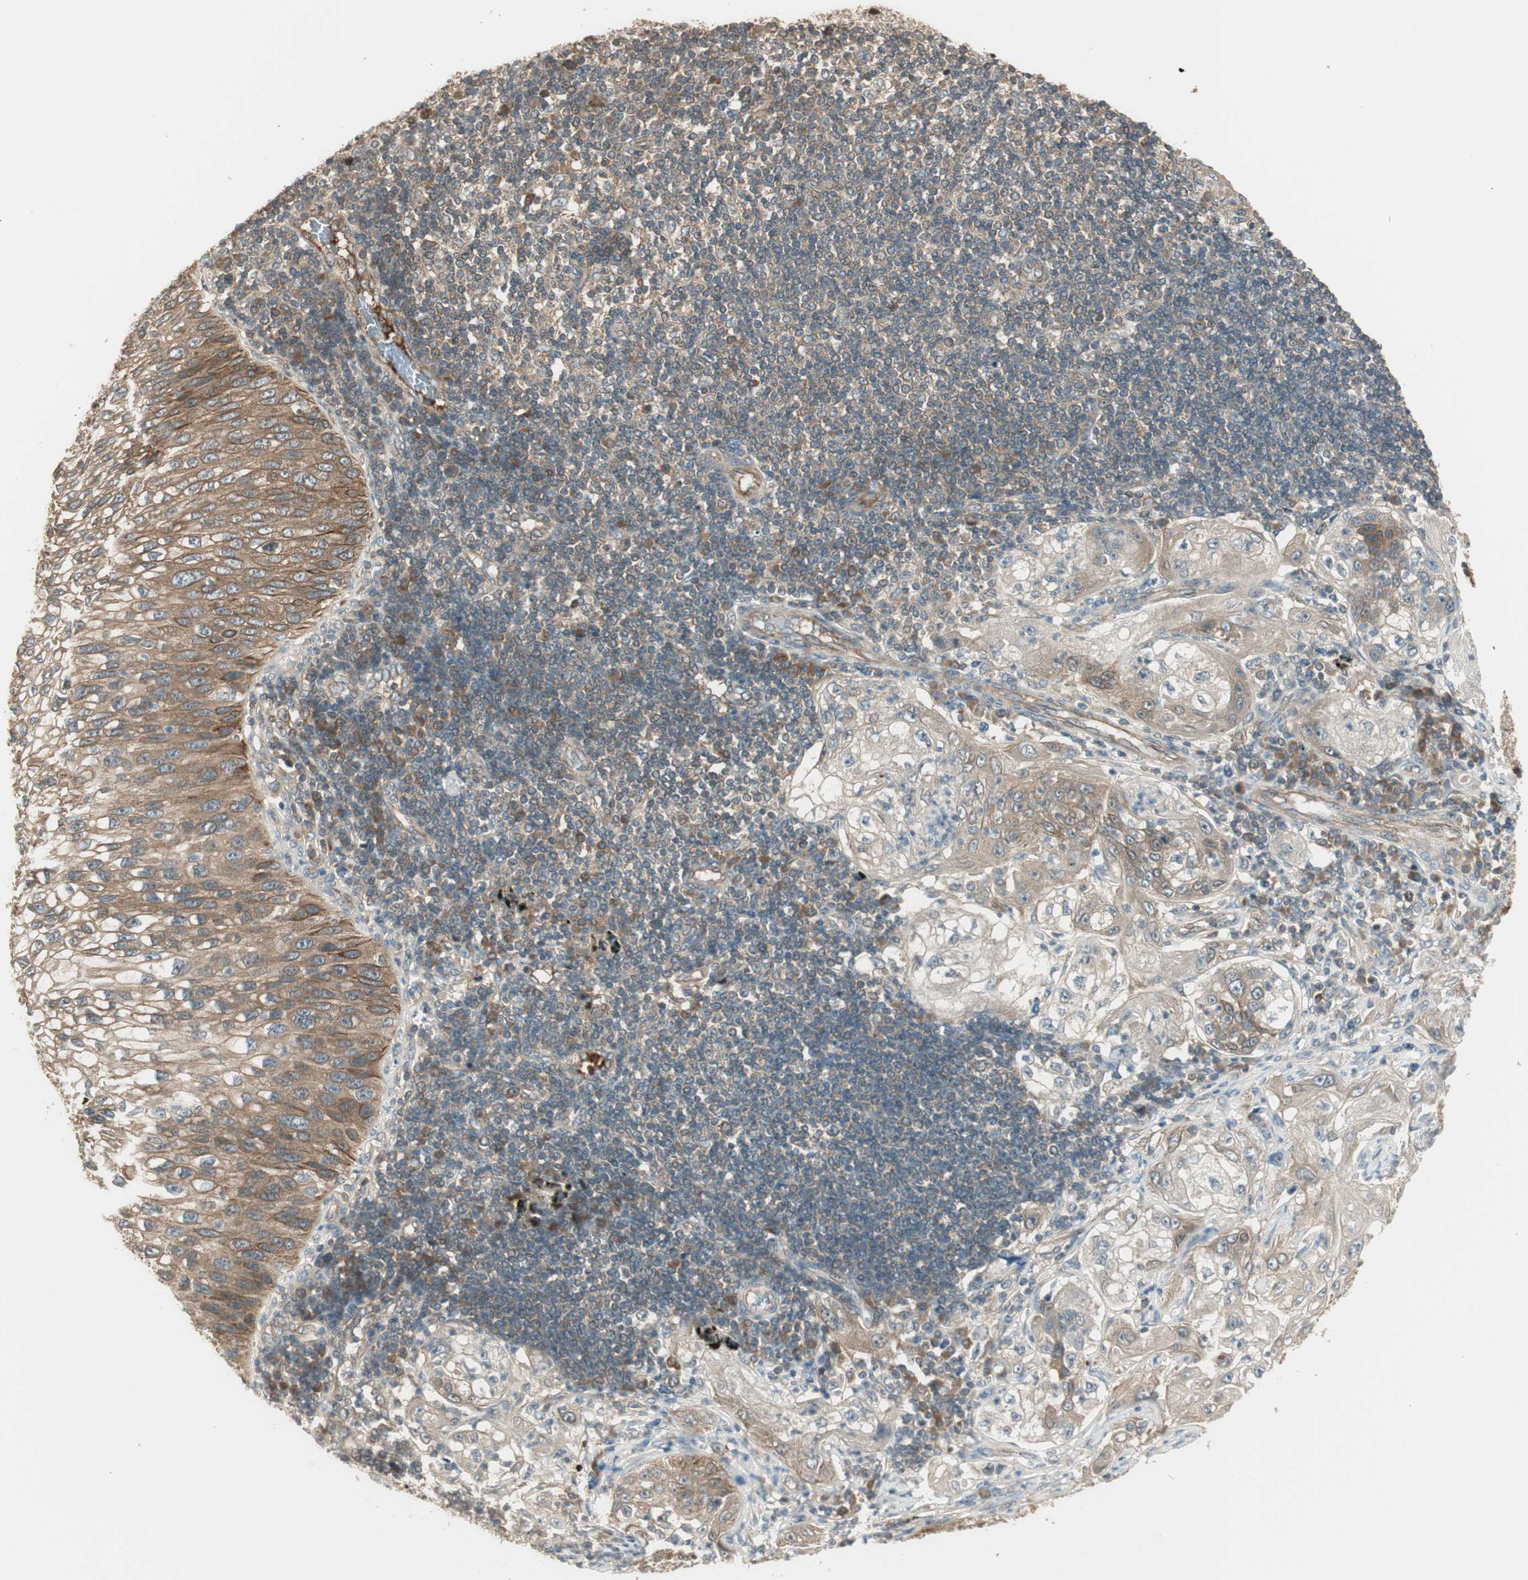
{"staining": {"intensity": "moderate", "quantity": "25%-75%", "location": "cytoplasmic/membranous"}, "tissue": "lung cancer", "cell_type": "Tumor cells", "image_type": "cancer", "snomed": [{"axis": "morphology", "description": "Inflammation, NOS"}, {"axis": "morphology", "description": "Squamous cell carcinoma, NOS"}, {"axis": "topography", "description": "Lymph node"}, {"axis": "topography", "description": "Soft tissue"}, {"axis": "topography", "description": "Lung"}], "caption": "Human lung cancer stained for a protein (brown) demonstrates moderate cytoplasmic/membranous positive expression in about 25%-75% of tumor cells.", "gene": "PFDN5", "patient": {"sex": "male", "age": 66}}